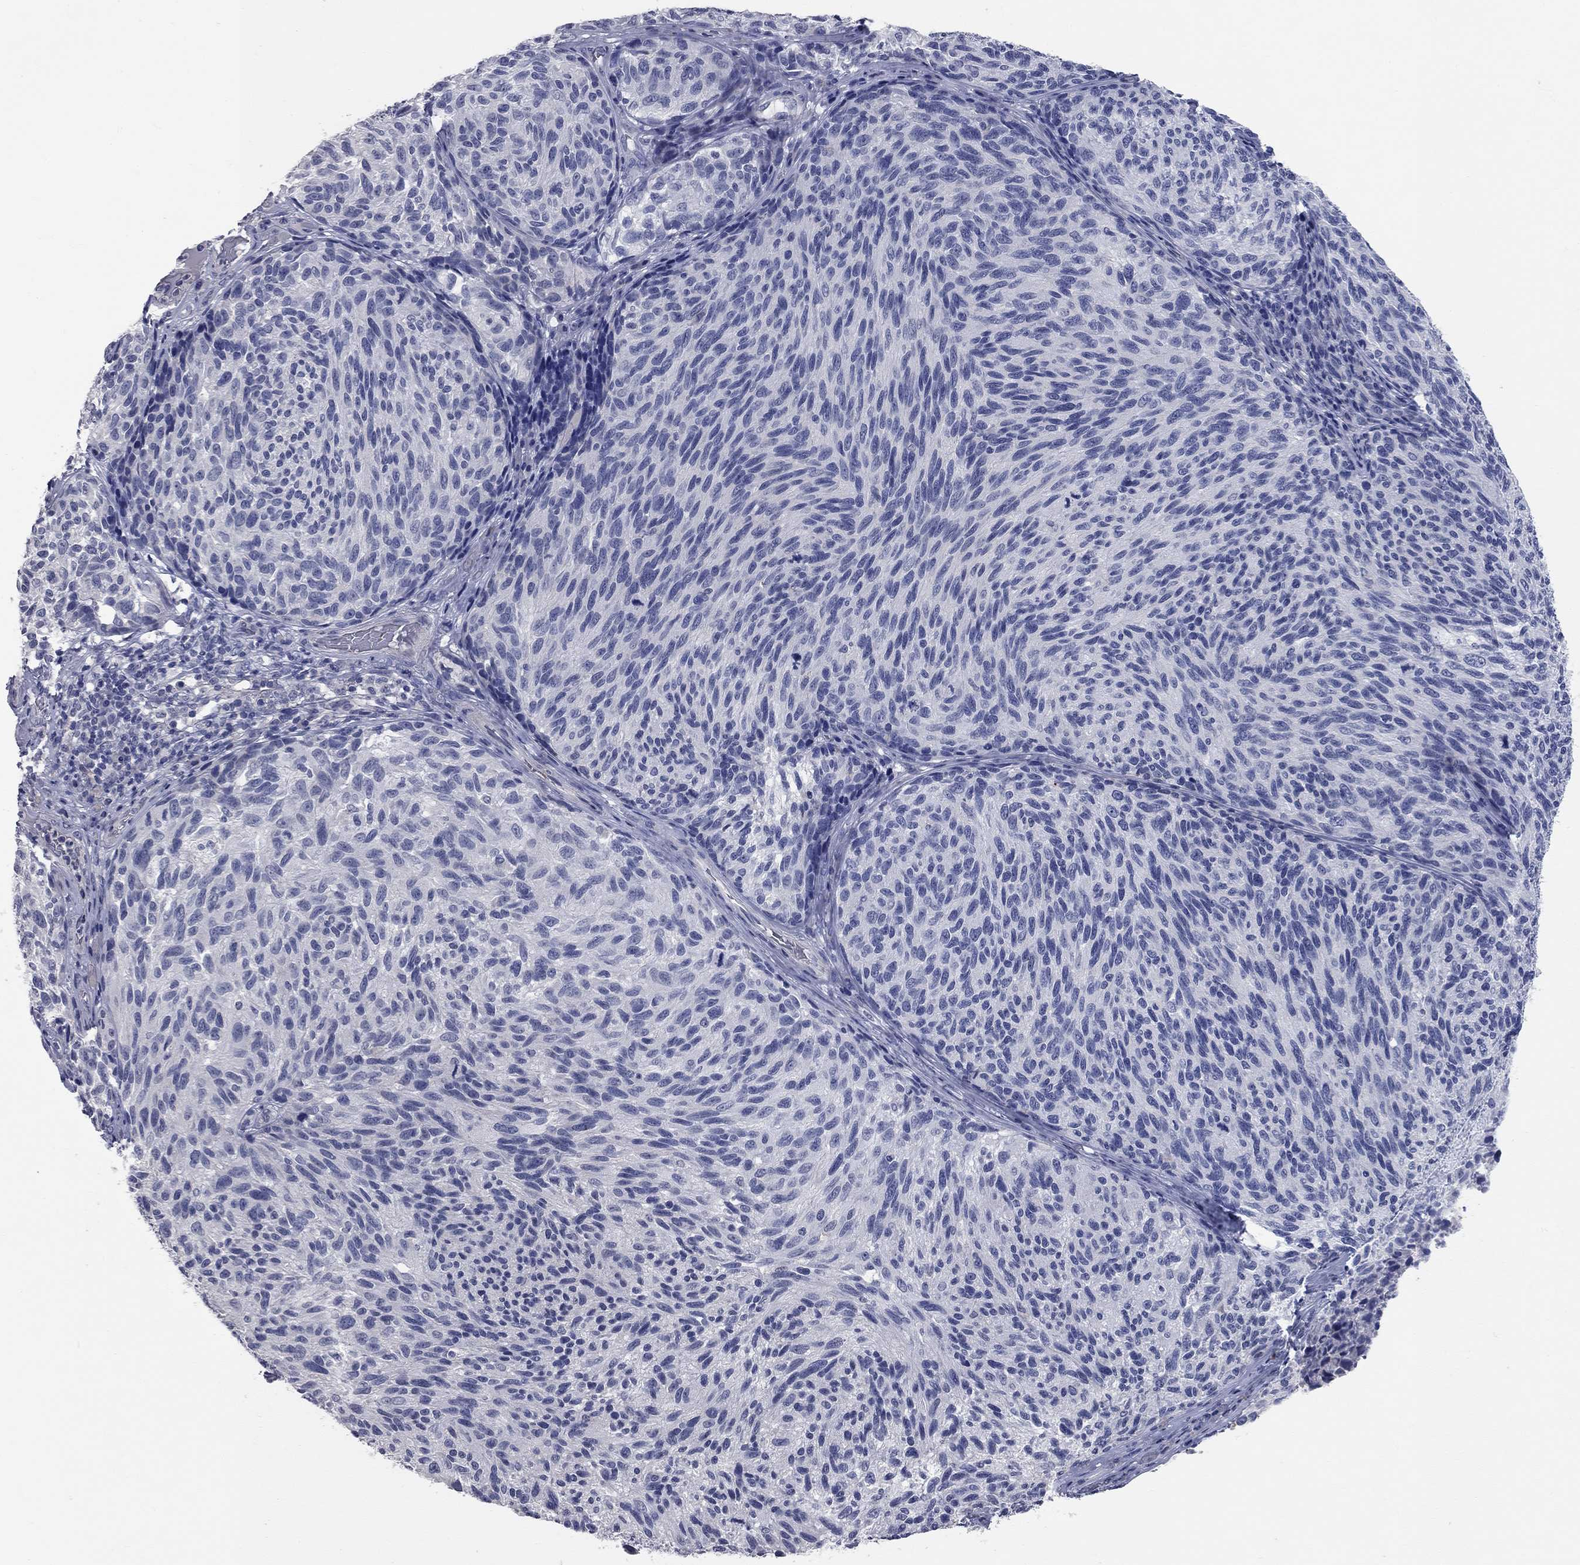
{"staining": {"intensity": "negative", "quantity": "none", "location": "none"}, "tissue": "melanoma", "cell_type": "Tumor cells", "image_type": "cancer", "snomed": [{"axis": "morphology", "description": "Malignant melanoma, NOS"}, {"axis": "topography", "description": "Skin"}], "caption": "Immunohistochemistry (IHC) of human melanoma exhibits no expression in tumor cells. Brightfield microscopy of immunohistochemistry (IHC) stained with DAB (brown) and hematoxylin (blue), captured at high magnification.", "gene": "SYT12", "patient": {"sex": "female", "age": 73}}